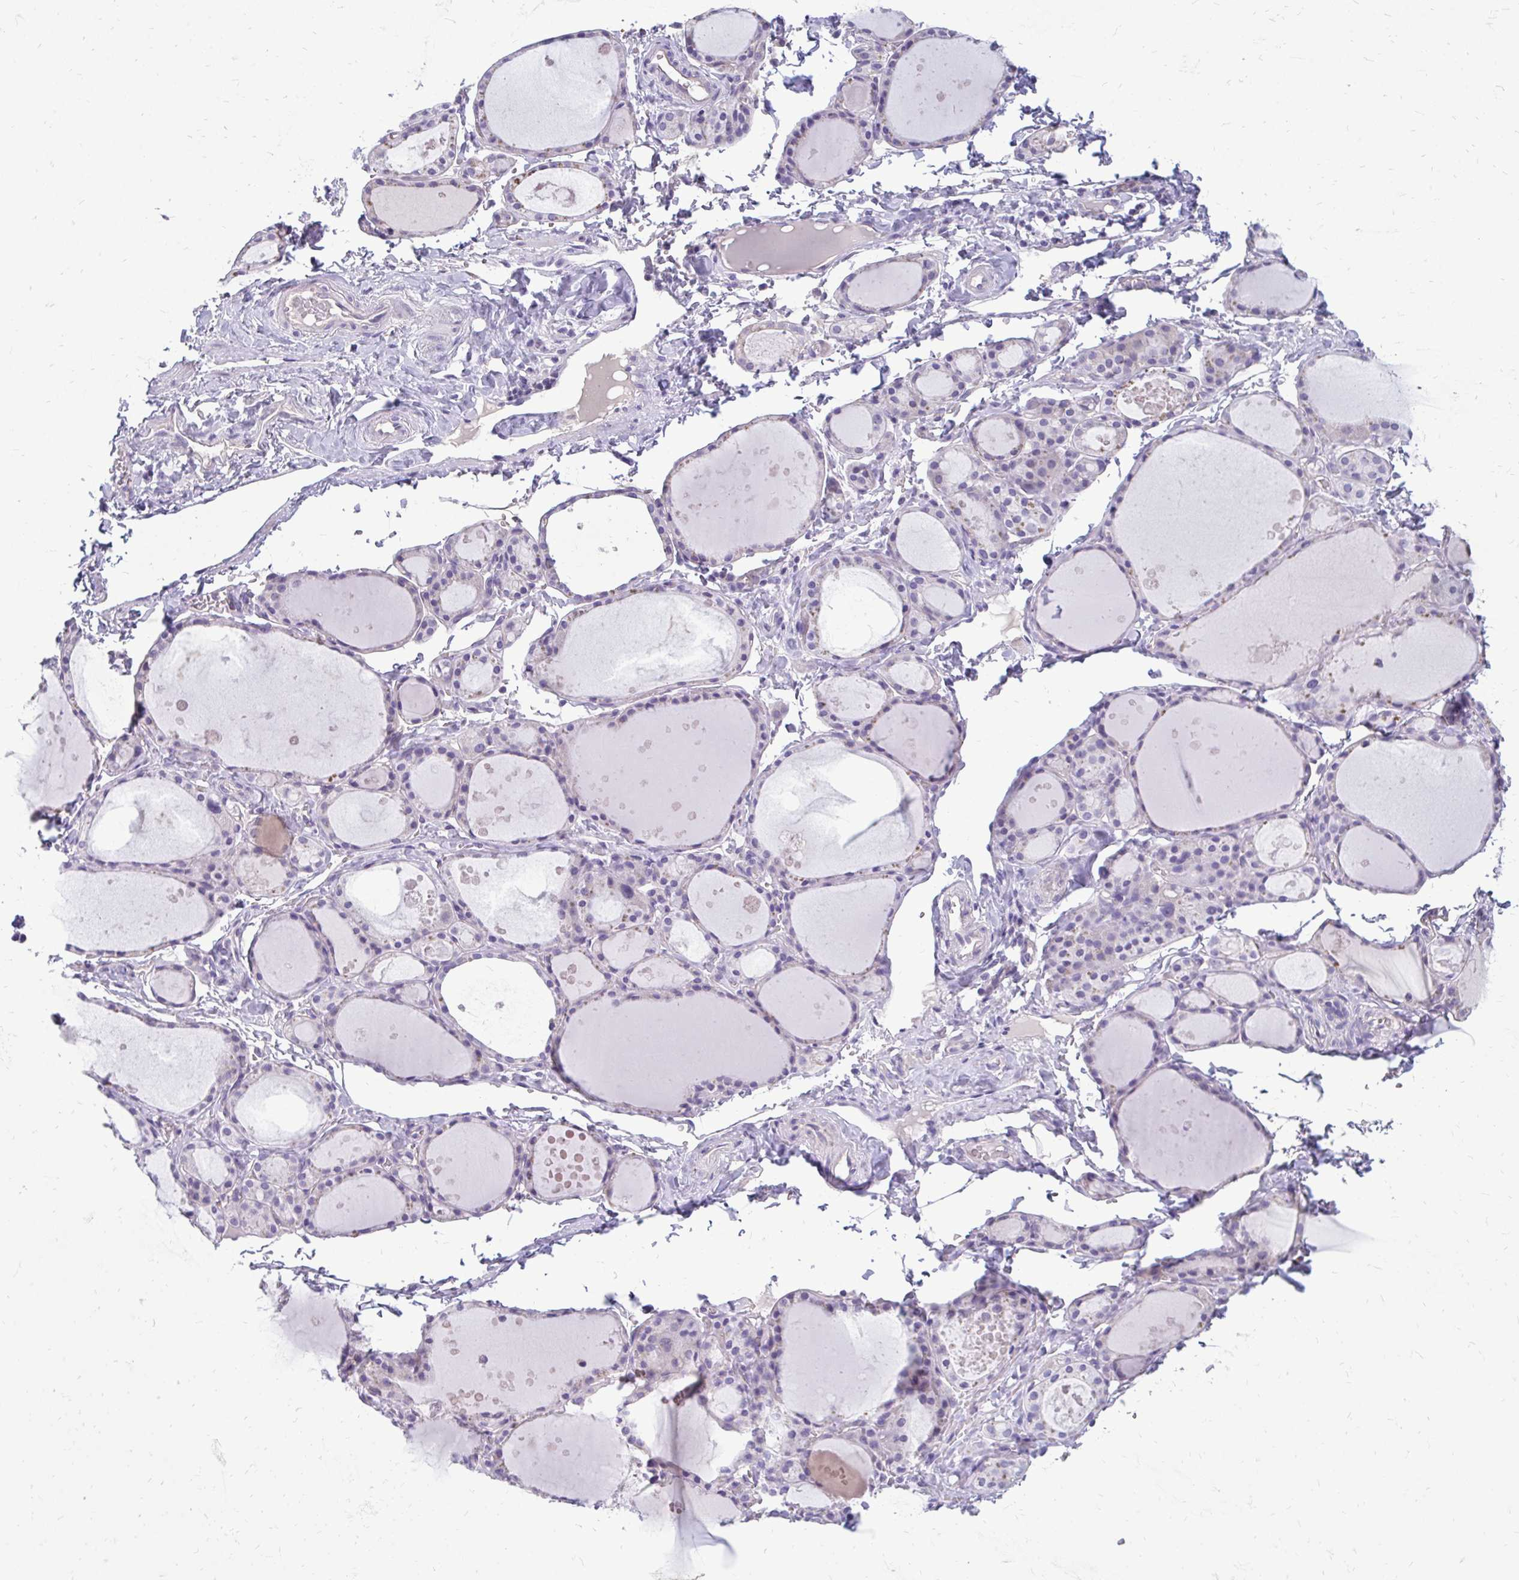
{"staining": {"intensity": "negative", "quantity": "none", "location": "none"}, "tissue": "thyroid gland", "cell_type": "Glandular cells", "image_type": "normal", "snomed": [{"axis": "morphology", "description": "Normal tissue, NOS"}, {"axis": "topography", "description": "Thyroid gland"}], "caption": "An immunohistochemistry (IHC) photomicrograph of unremarkable thyroid gland is shown. There is no staining in glandular cells of thyroid gland.", "gene": "FABP3", "patient": {"sex": "male", "age": 68}}